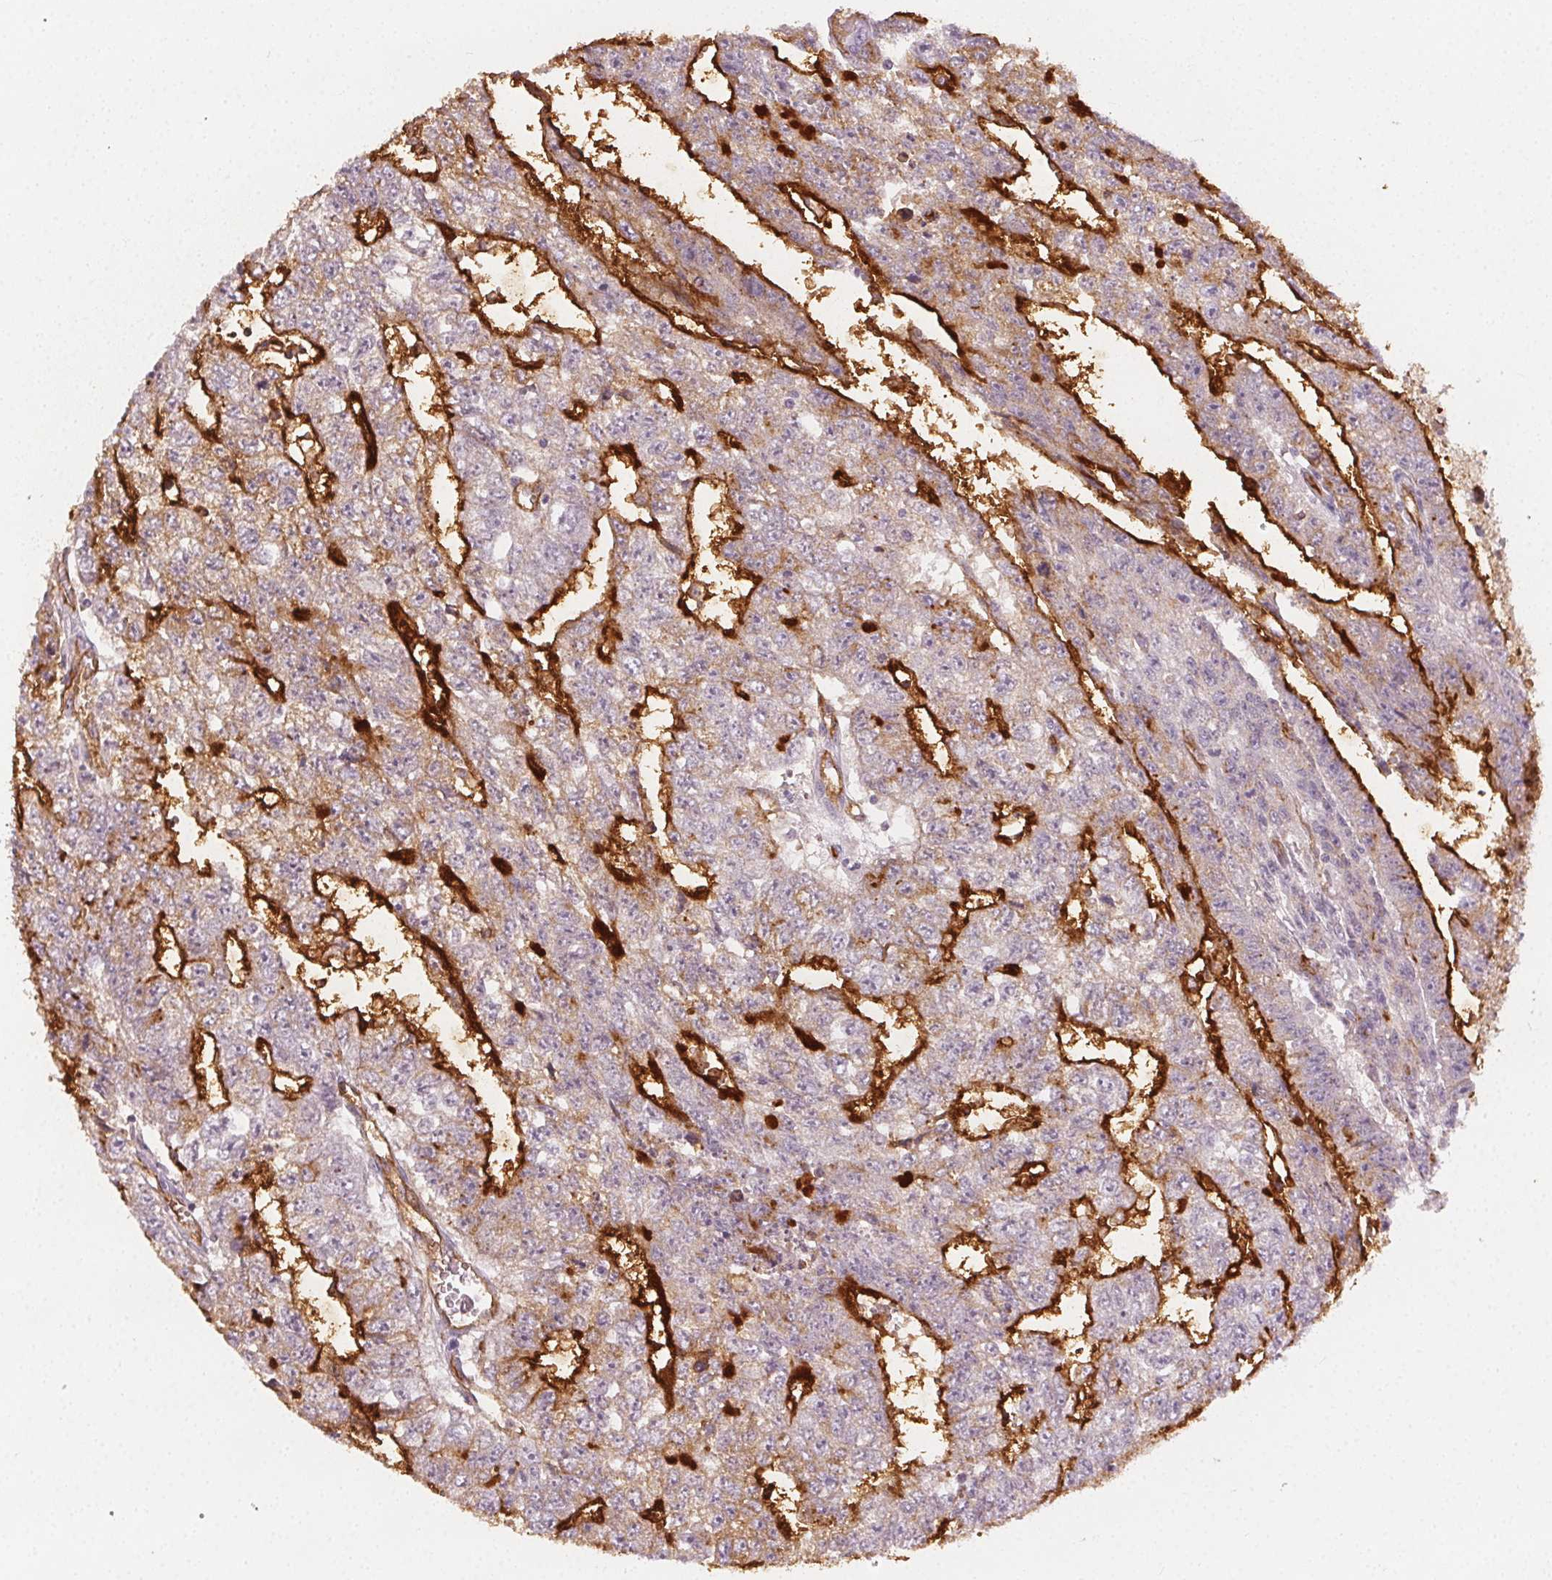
{"staining": {"intensity": "strong", "quantity": "25%-75%", "location": "cytoplasmic/membranous"}, "tissue": "testis cancer", "cell_type": "Tumor cells", "image_type": "cancer", "snomed": [{"axis": "morphology", "description": "Carcinoma, Embryonal, NOS"}, {"axis": "morphology", "description": "Teratoma, malignant, NOS"}, {"axis": "topography", "description": "Testis"}], "caption": "An immunohistochemistry micrograph of neoplastic tissue is shown. Protein staining in brown highlights strong cytoplasmic/membranous positivity in testis cancer within tumor cells. (brown staining indicates protein expression, while blue staining denotes nuclei).", "gene": "PODXL", "patient": {"sex": "male", "age": 24}}